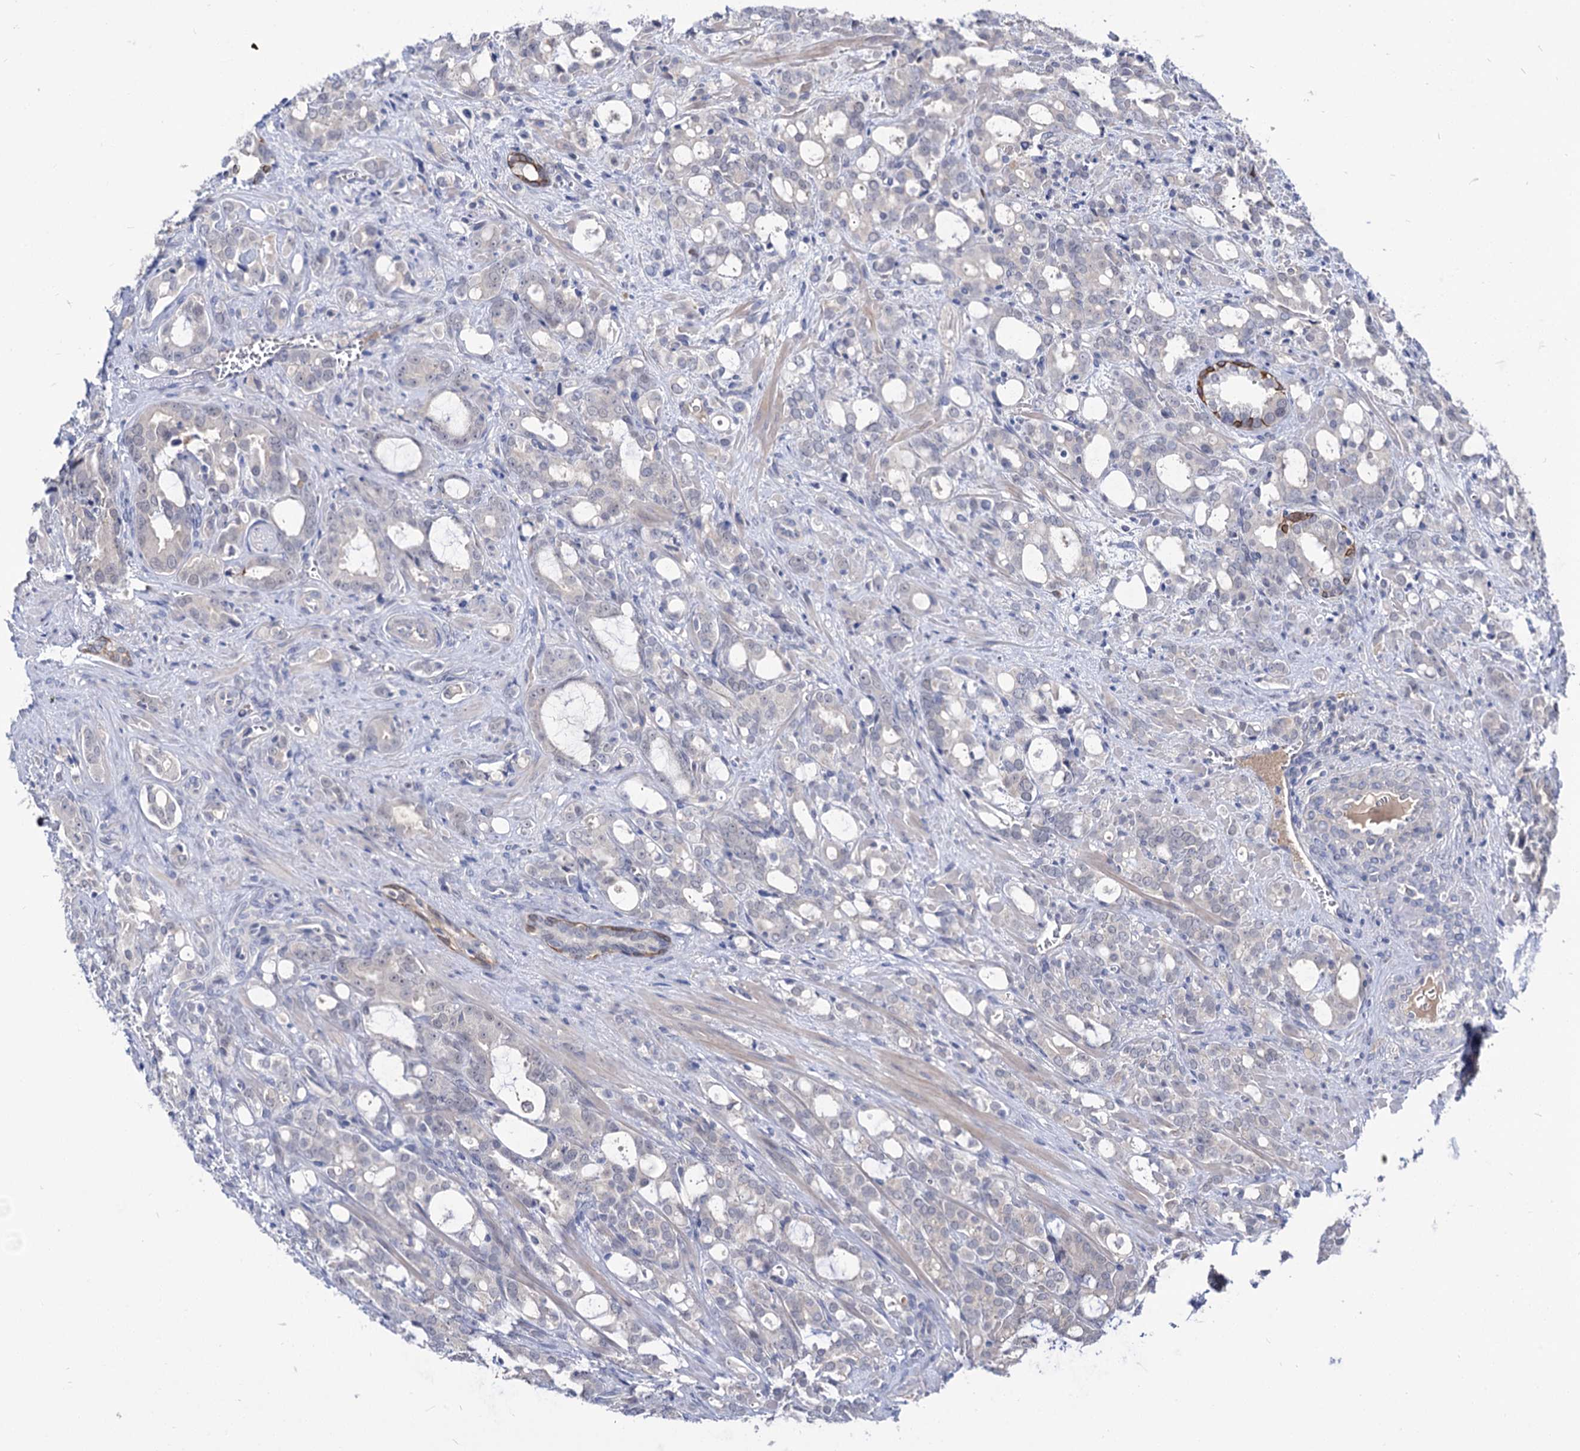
{"staining": {"intensity": "negative", "quantity": "none", "location": "none"}, "tissue": "prostate cancer", "cell_type": "Tumor cells", "image_type": "cancer", "snomed": [{"axis": "morphology", "description": "Adenocarcinoma, High grade"}, {"axis": "topography", "description": "Prostate"}], "caption": "Prostate cancer was stained to show a protein in brown. There is no significant positivity in tumor cells.", "gene": "NEK10", "patient": {"sex": "male", "age": 72}}